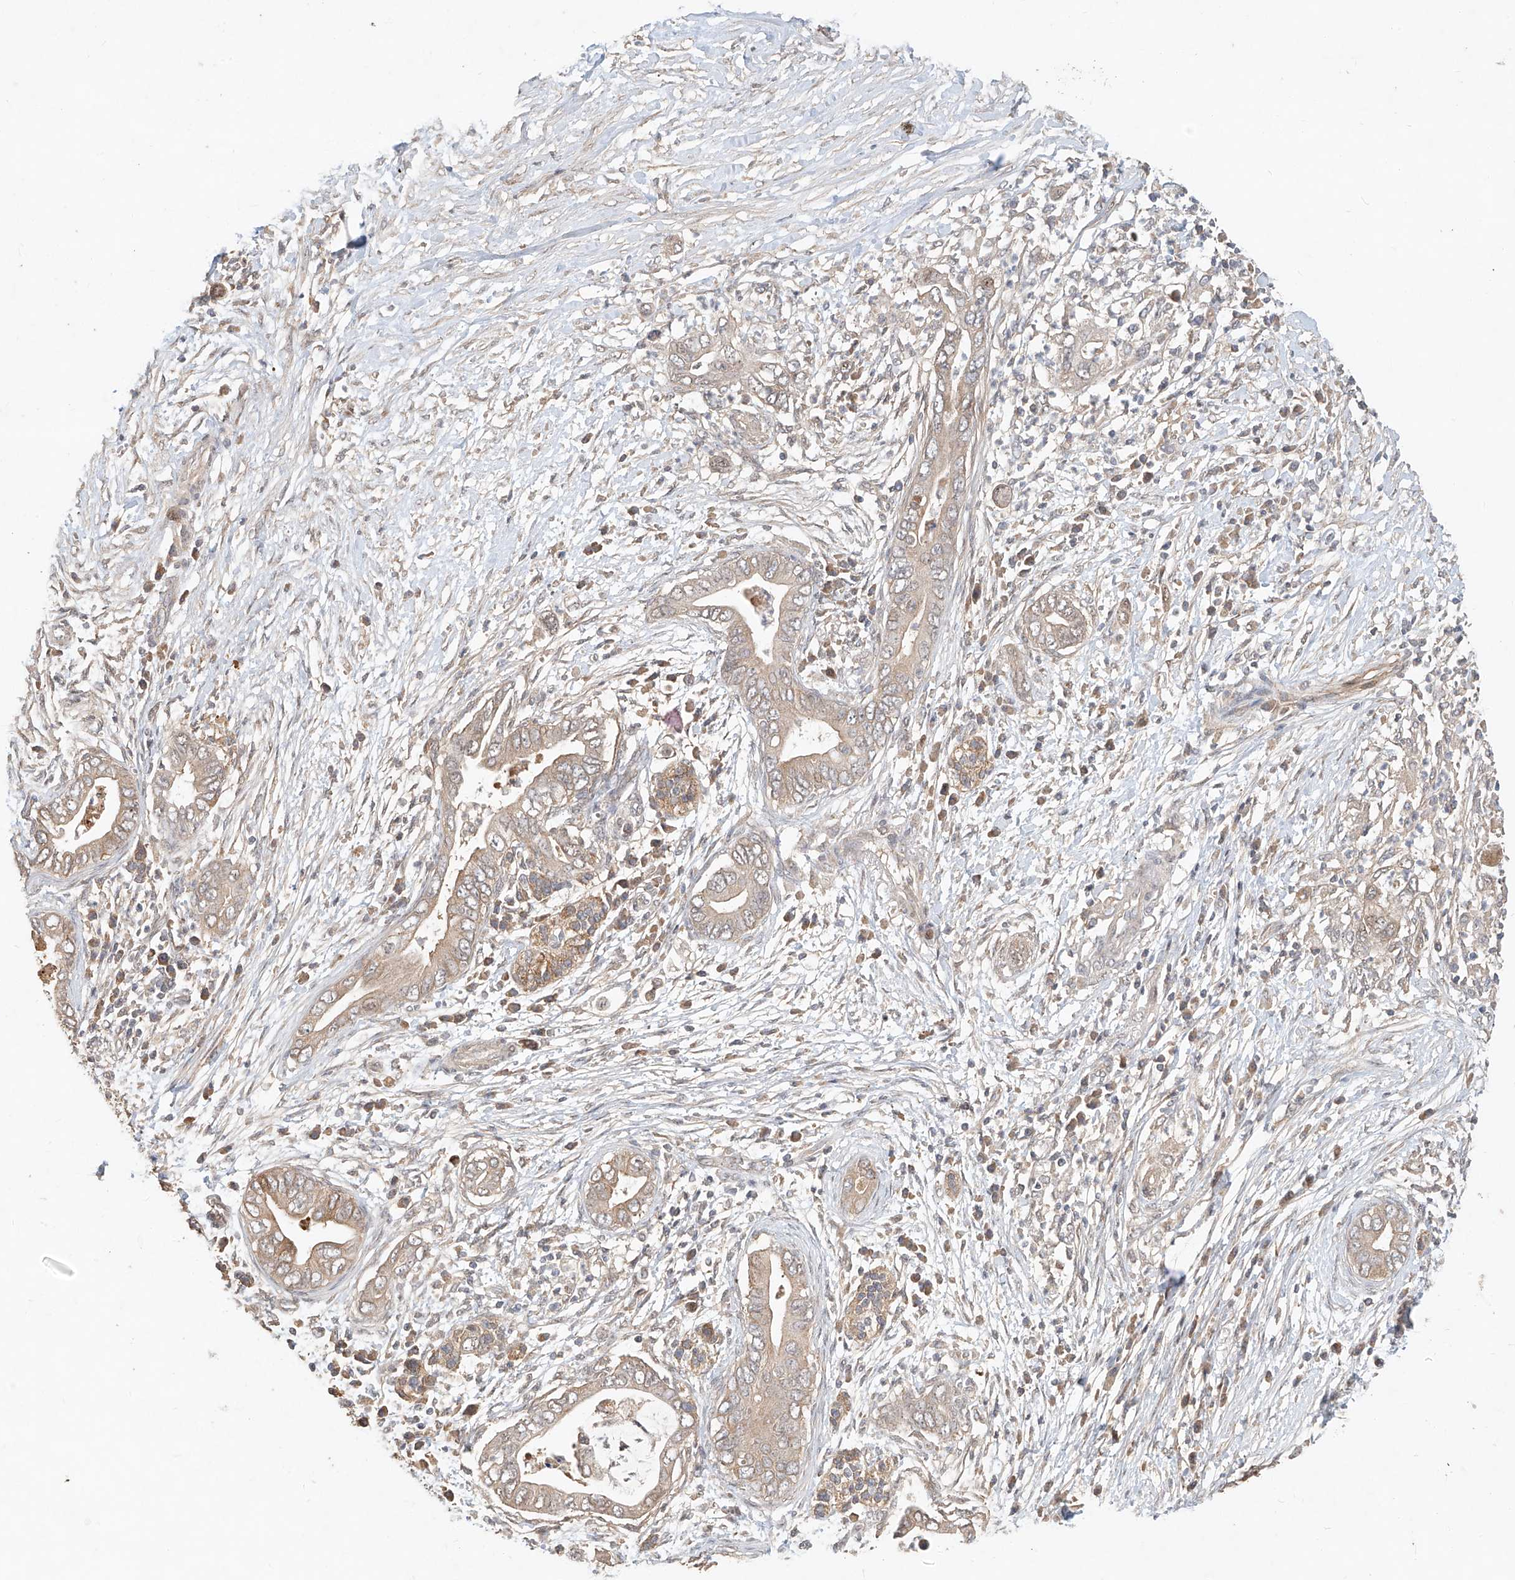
{"staining": {"intensity": "weak", "quantity": "<25%", "location": "cytoplasmic/membranous"}, "tissue": "pancreatic cancer", "cell_type": "Tumor cells", "image_type": "cancer", "snomed": [{"axis": "morphology", "description": "Adenocarcinoma, NOS"}, {"axis": "topography", "description": "Pancreas"}], "caption": "Tumor cells are negative for brown protein staining in pancreatic cancer. (IHC, brightfield microscopy, high magnification).", "gene": "TMEM61", "patient": {"sex": "male", "age": 75}}